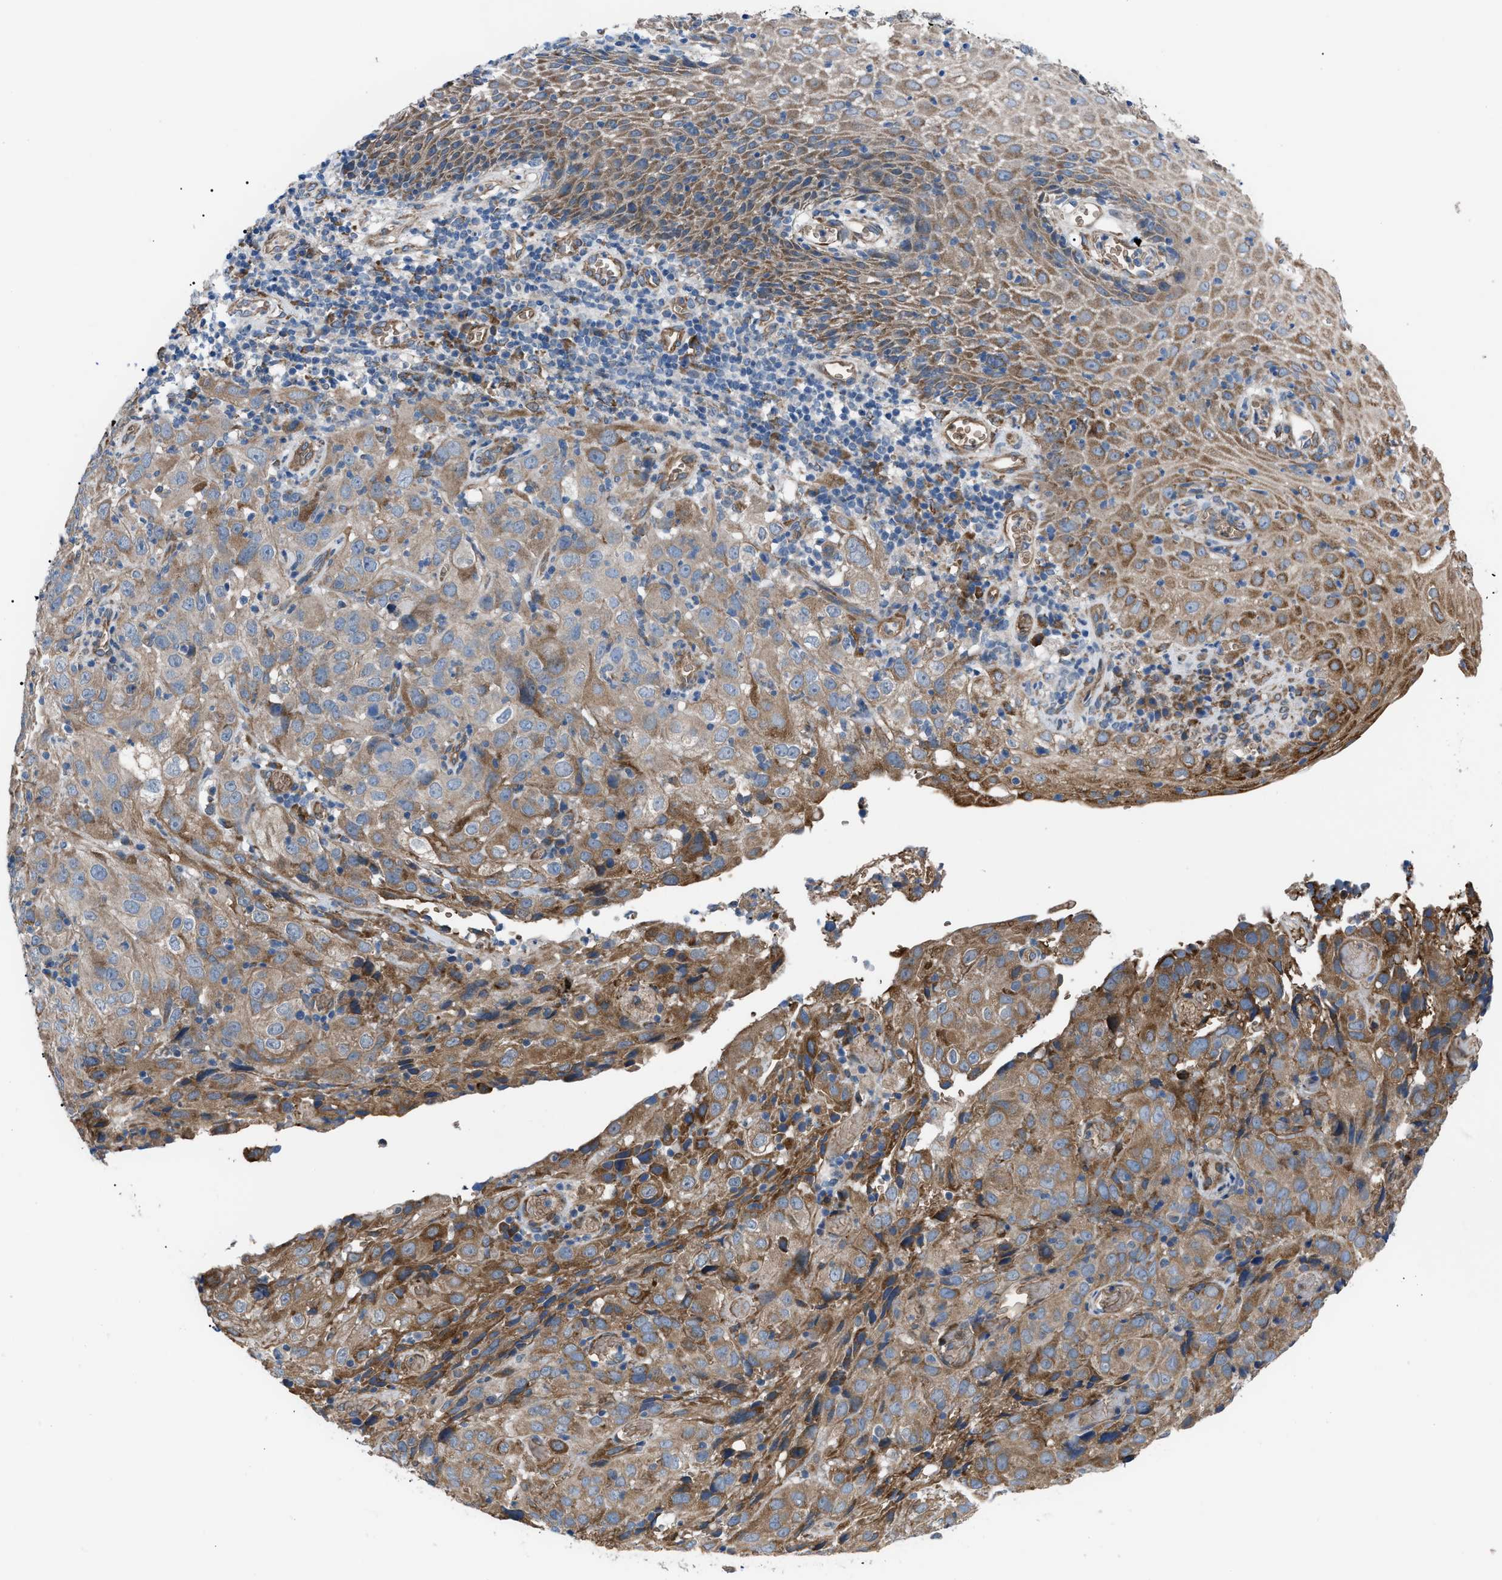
{"staining": {"intensity": "moderate", "quantity": ">75%", "location": "cytoplasmic/membranous"}, "tissue": "cervical cancer", "cell_type": "Tumor cells", "image_type": "cancer", "snomed": [{"axis": "morphology", "description": "Squamous cell carcinoma, NOS"}, {"axis": "topography", "description": "Cervix"}], "caption": "A micrograph of human cervical squamous cell carcinoma stained for a protein shows moderate cytoplasmic/membranous brown staining in tumor cells.", "gene": "MYO10", "patient": {"sex": "female", "age": 32}}